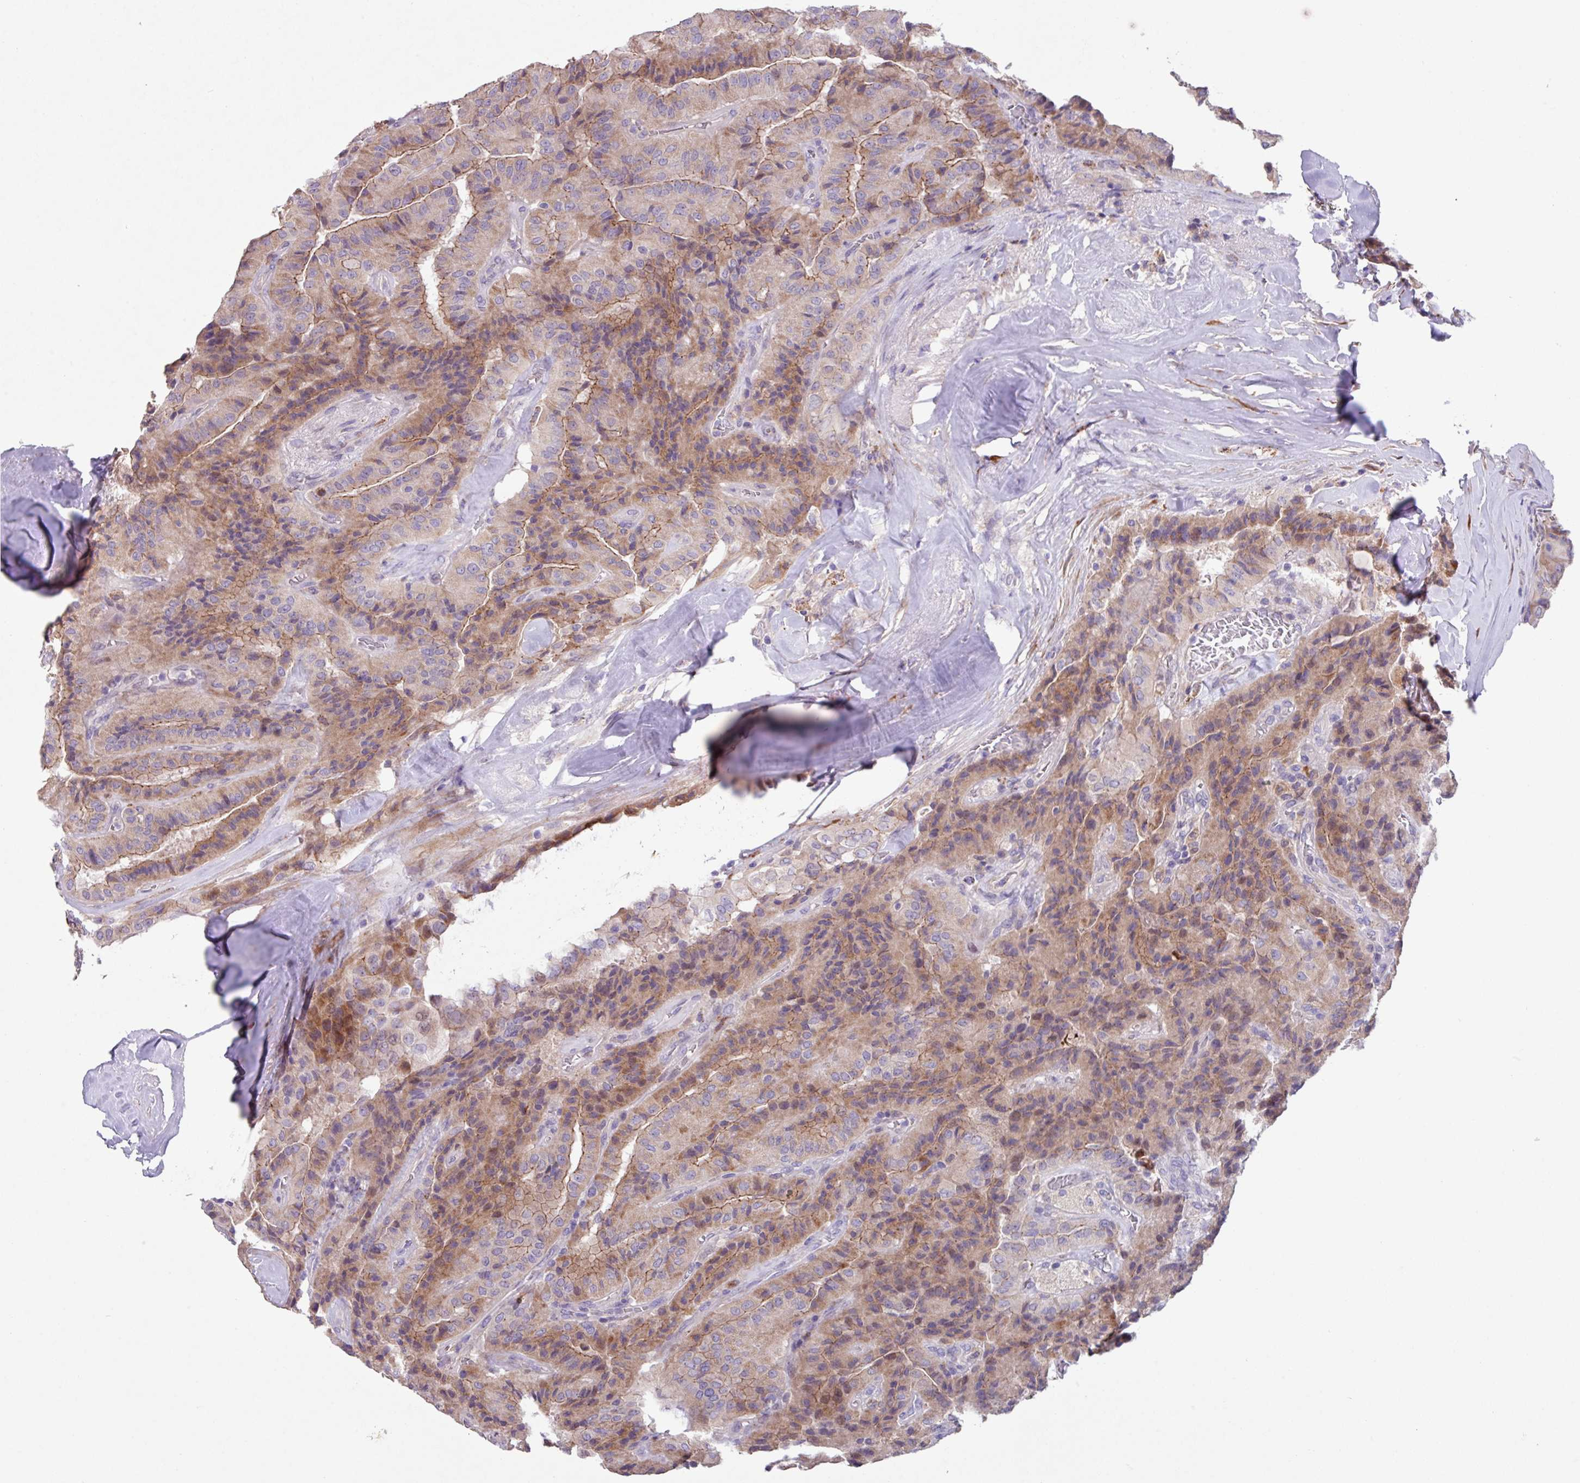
{"staining": {"intensity": "moderate", "quantity": "25%-75%", "location": "cytoplasmic/membranous"}, "tissue": "thyroid cancer", "cell_type": "Tumor cells", "image_type": "cancer", "snomed": [{"axis": "morphology", "description": "Normal tissue, NOS"}, {"axis": "morphology", "description": "Papillary adenocarcinoma, NOS"}, {"axis": "topography", "description": "Thyroid gland"}], "caption": "This is a photomicrograph of immunohistochemistry staining of thyroid cancer (papillary adenocarcinoma), which shows moderate staining in the cytoplasmic/membranous of tumor cells.", "gene": "IQCJ", "patient": {"sex": "female", "age": 59}}